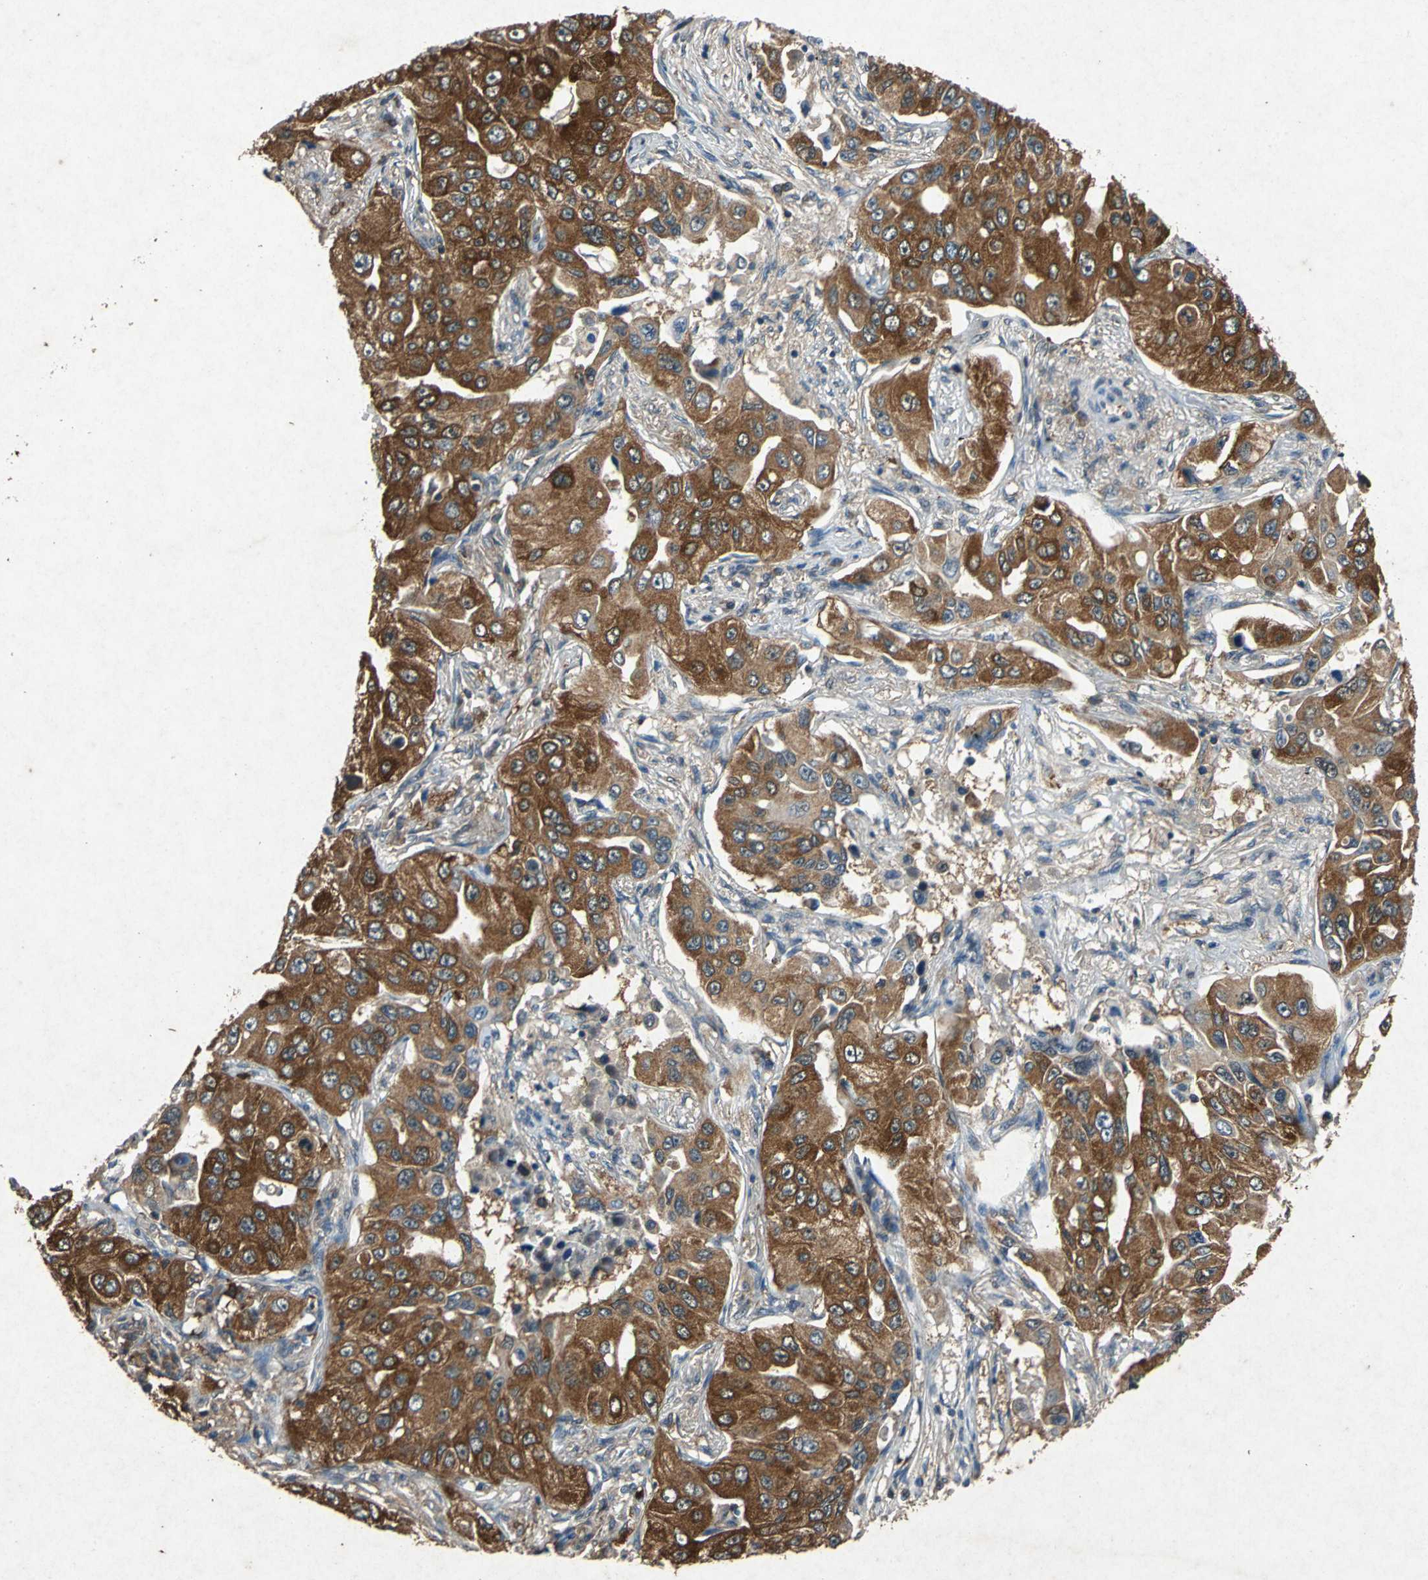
{"staining": {"intensity": "moderate", "quantity": ">75%", "location": "cytoplasmic/membranous"}, "tissue": "lung cancer", "cell_type": "Tumor cells", "image_type": "cancer", "snomed": [{"axis": "morphology", "description": "Adenocarcinoma, NOS"}, {"axis": "topography", "description": "Lung"}], "caption": "Protein staining of lung cancer tissue displays moderate cytoplasmic/membranous staining in approximately >75% of tumor cells.", "gene": "HSP90AB1", "patient": {"sex": "male", "age": 84}}